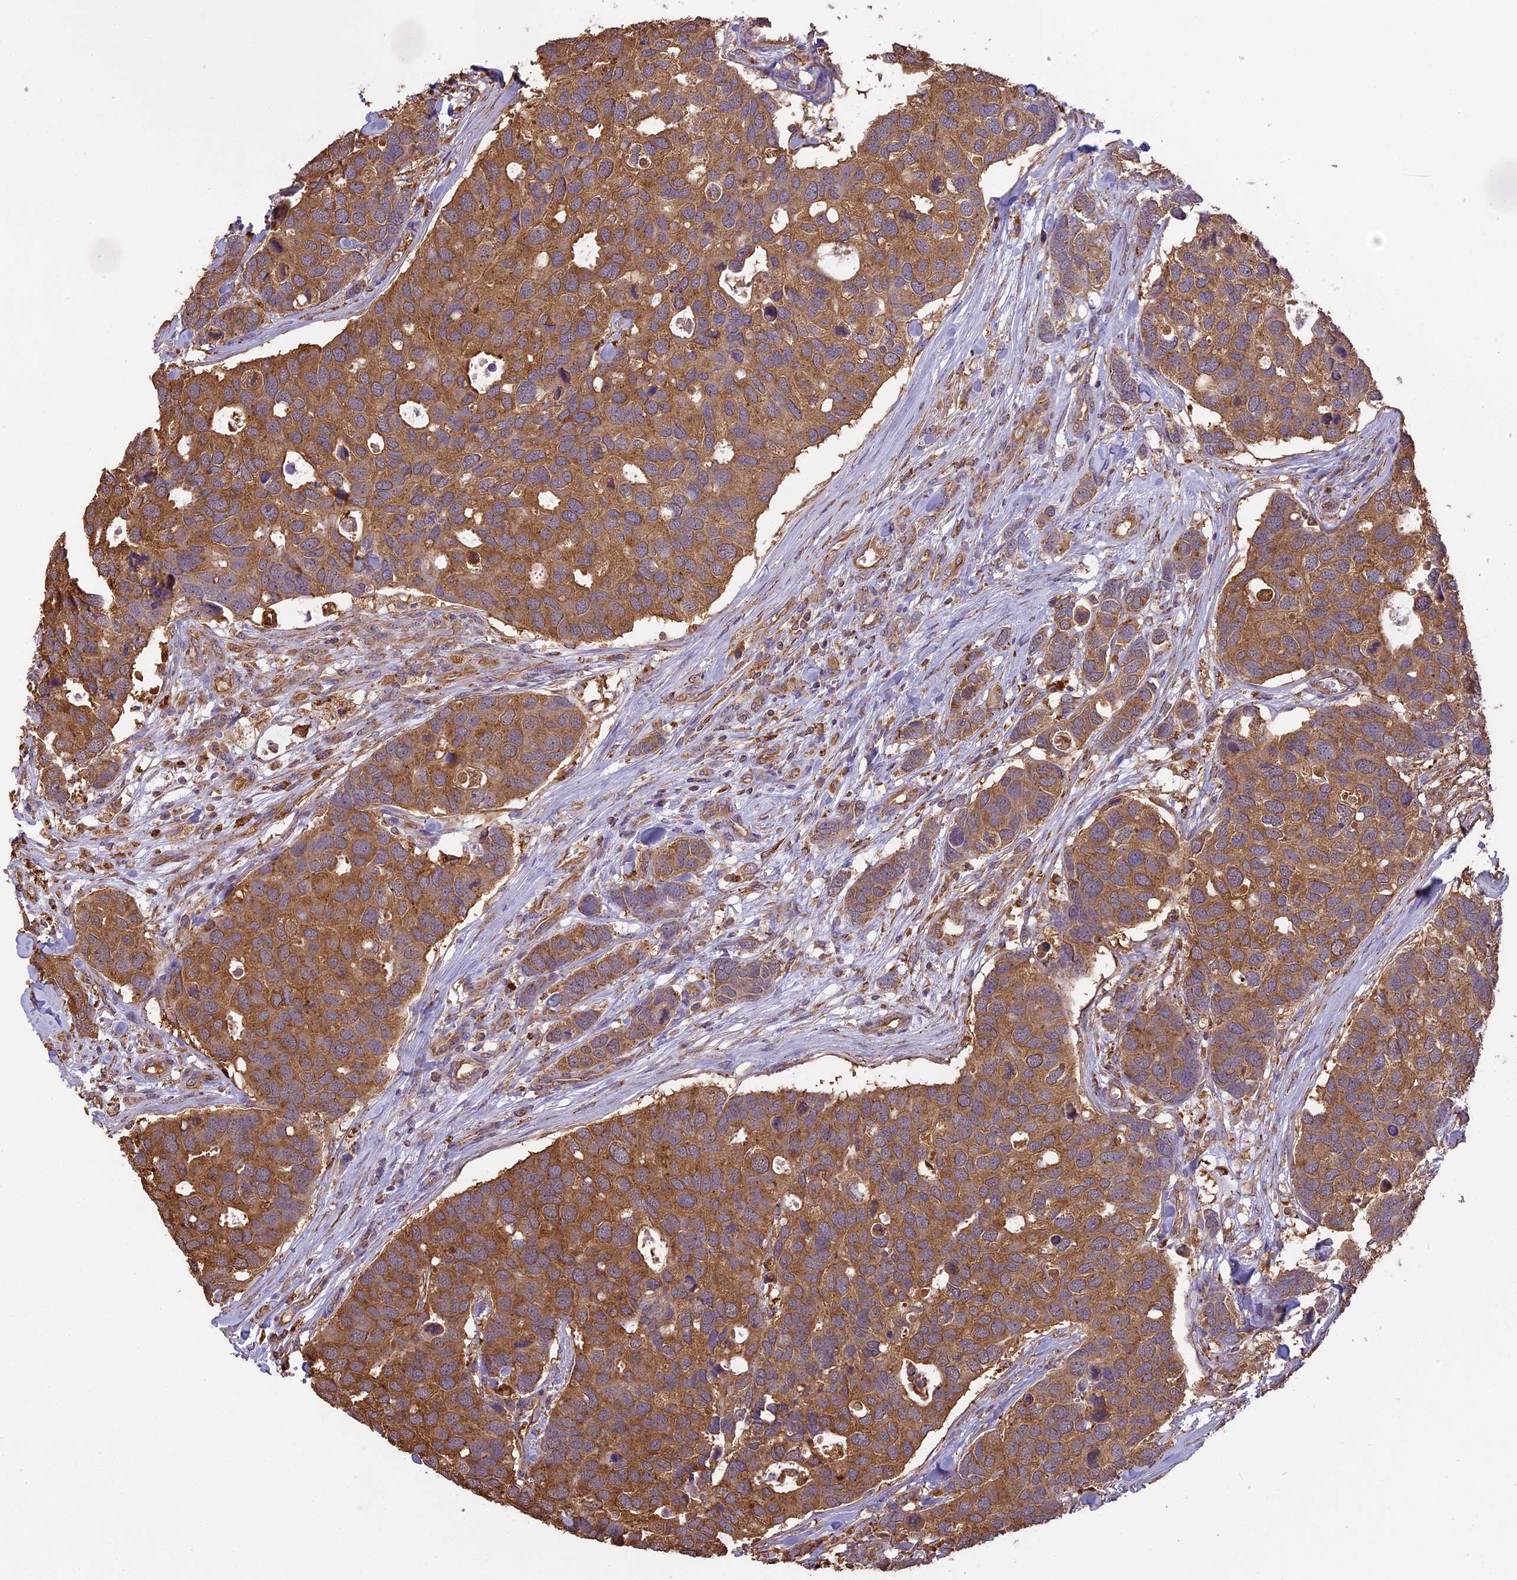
{"staining": {"intensity": "moderate", "quantity": ">75%", "location": "cytoplasmic/membranous"}, "tissue": "breast cancer", "cell_type": "Tumor cells", "image_type": "cancer", "snomed": [{"axis": "morphology", "description": "Duct carcinoma"}, {"axis": "topography", "description": "Breast"}], "caption": "About >75% of tumor cells in human breast cancer display moderate cytoplasmic/membranous protein staining as visualized by brown immunohistochemical staining.", "gene": "ARHGAP19", "patient": {"sex": "female", "age": 83}}